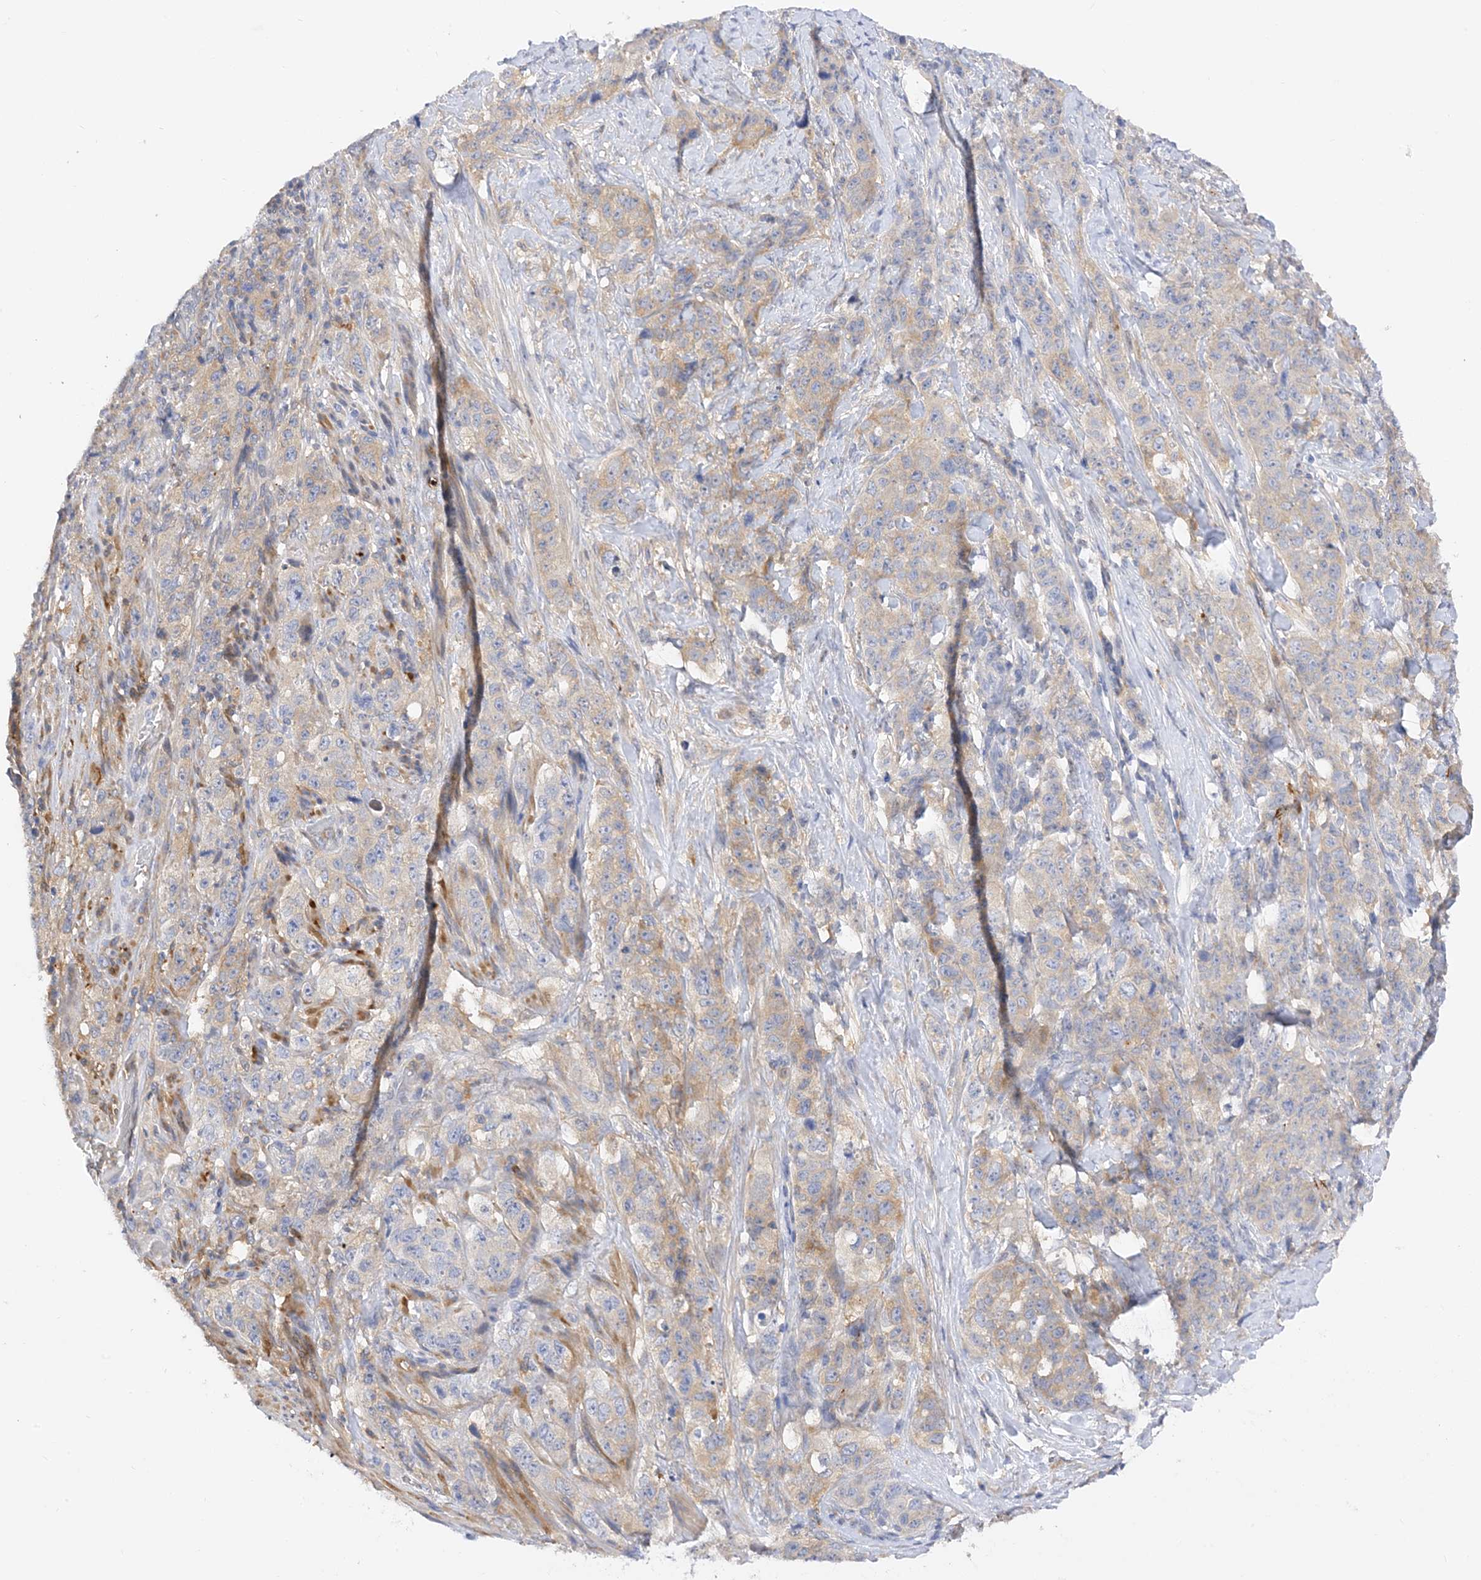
{"staining": {"intensity": "moderate", "quantity": "25%-75%", "location": "cytoplasmic/membranous"}, "tissue": "stomach cancer", "cell_type": "Tumor cells", "image_type": "cancer", "snomed": [{"axis": "morphology", "description": "Adenocarcinoma, NOS"}, {"axis": "topography", "description": "Stomach"}], "caption": "An immunohistochemistry (IHC) photomicrograph of tumor tissue is shown. Protein staining in brown labels moderate cytoplasmic/membranous positivity in stomach cancer (adenocarcinoma) within tumor cells. (DAB (3,3'-diaminobenzidine) IHC, brown staining for protein, blue staining for nuclei).", "gene": "ARV1", "patient": {"sex": "male", "age": 48}}